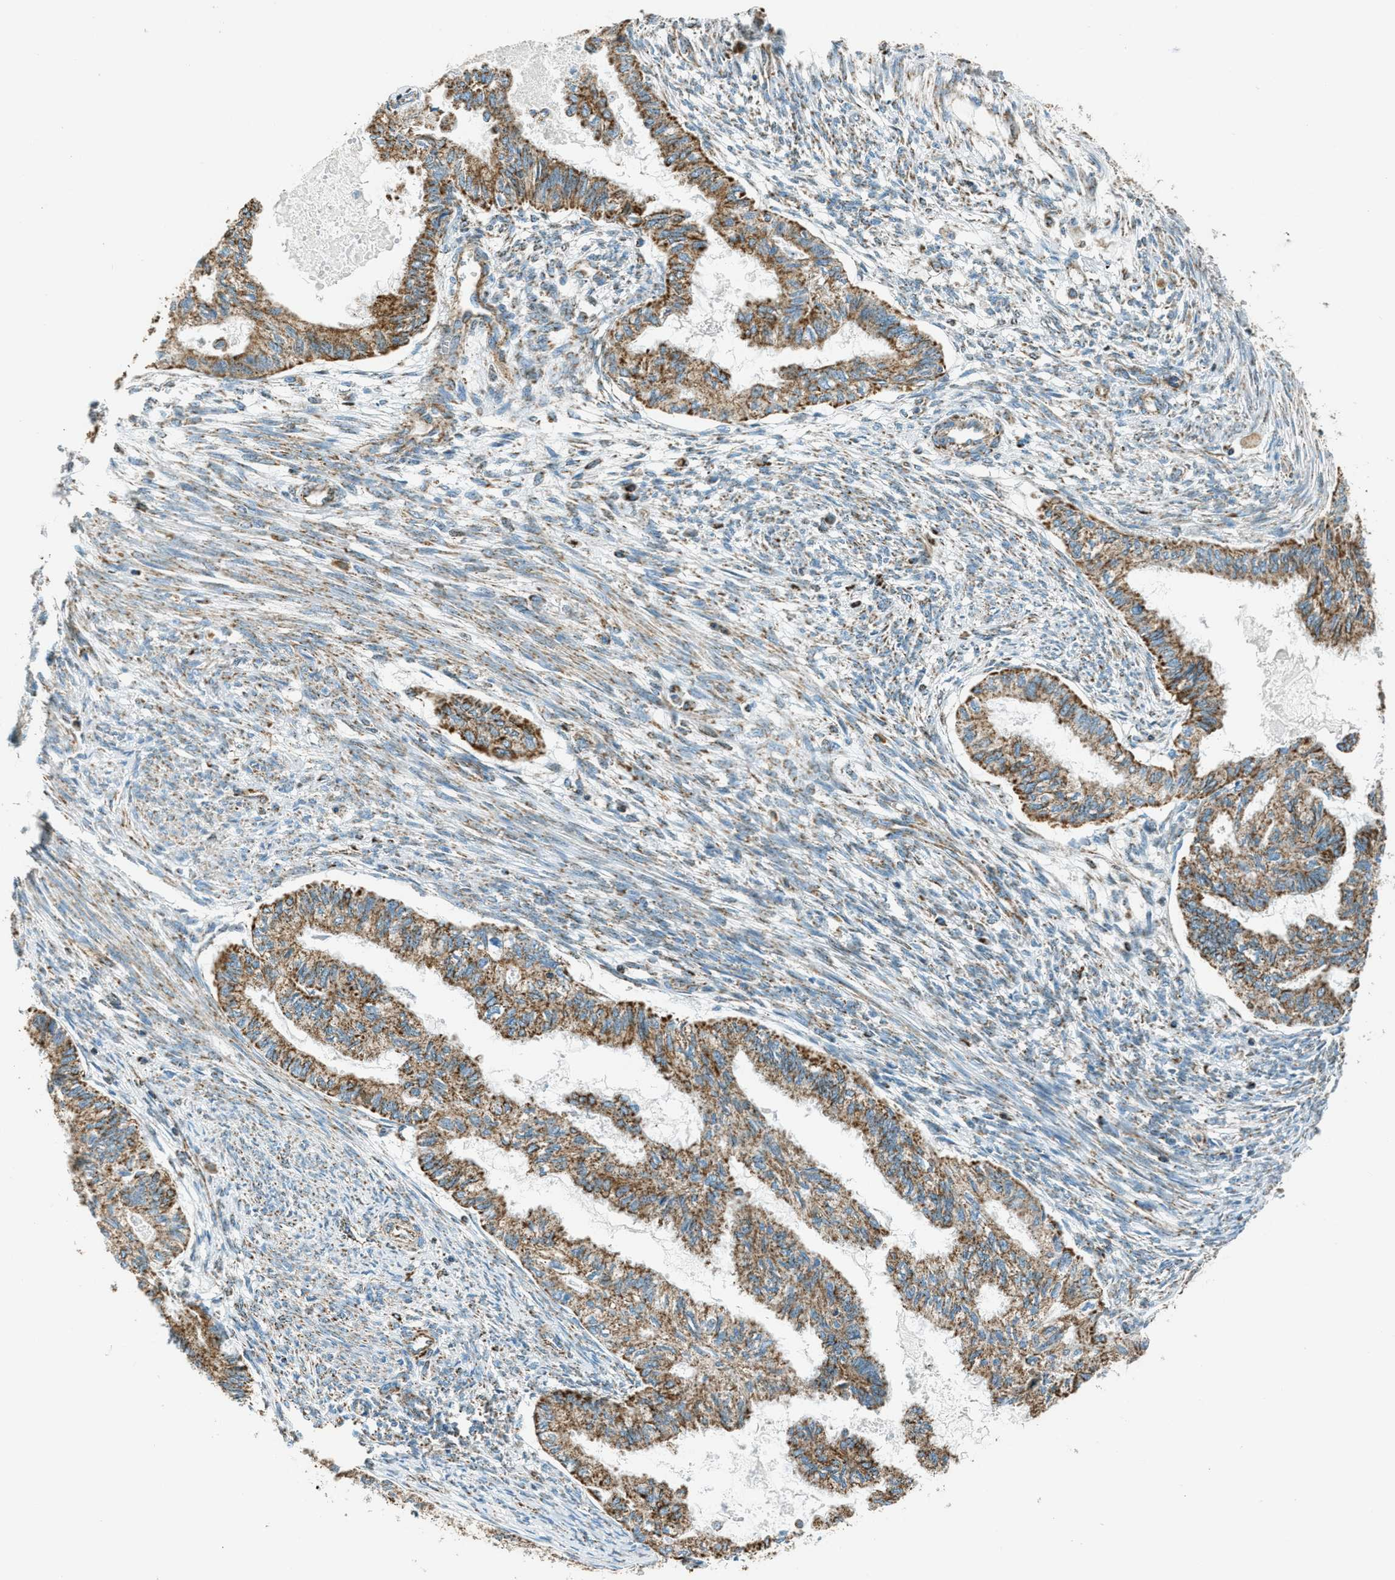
{"staining": {"intensity": "moderate", "quantity": ">75%", "location": "cytoplasmic/membranous"}, "tissue": "cervical cancer", "cell_type": "Tumor cells", "image_type": "cancer", "snomed": [{"axis": "morphology", "description": "Normal tissue, NOS"}, {"axis": "morphology", "description": "Adenocarcinoma, NOS"}, {"axis": "topography", "description": "Cervix"}, {"axis": "topography", "description": "Endometrium"}], "caption": "DAB (3,3'-diaminobenzidine) immunohistochemical staining of human cervical adenocarcinoma exhibits moderate cytoplasmic/membranous protein positivity in about >75% of tumor cells. The staining was performed using DAB (3,3'-diaminobenzidine) to visualize the protein expression in brown, while the nuclei were stained in blue with hematoxylin (Magnification: 20x).", "gene": "CHST15", "patient": {"sex": "female", "age": 86}}